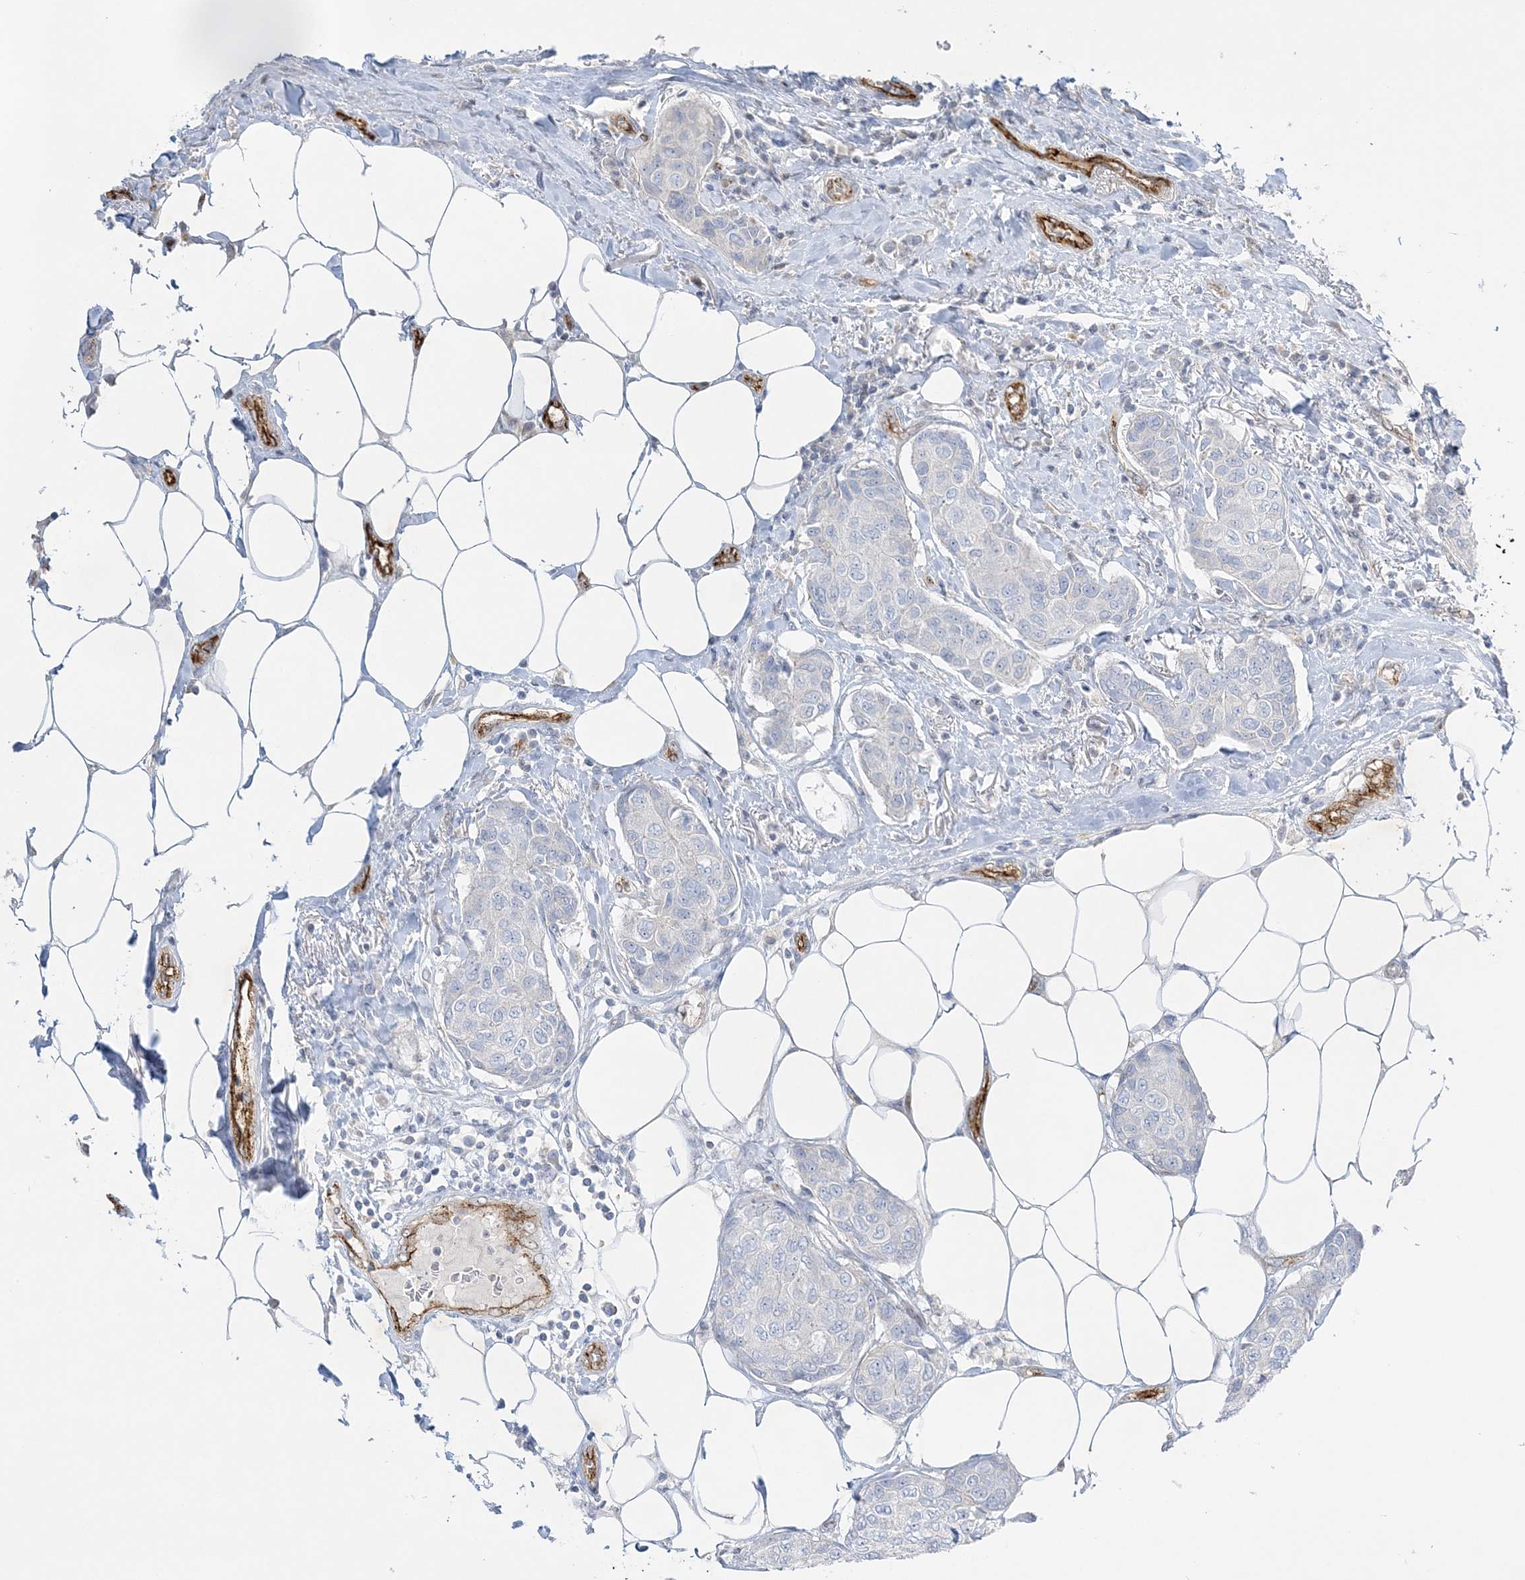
{"staining": {"intensity": "negative", "quantity": "none", "location": "none"}, "tissue": "breast cancer", "cell_type": "Tumor cells", "image_type": "cancer", "snomed": [{"axis": "morphology", "description": "Duct carcinoma"}, {"axis": "topography", "description": "Breast"}], "caption": "This is an immunohistochemistry (IHC) image of breast intraductal carcinoma. There is no expression in tumor cells.", "gene": "INPP1", "patient": {"sex": "female", "age": 80}}